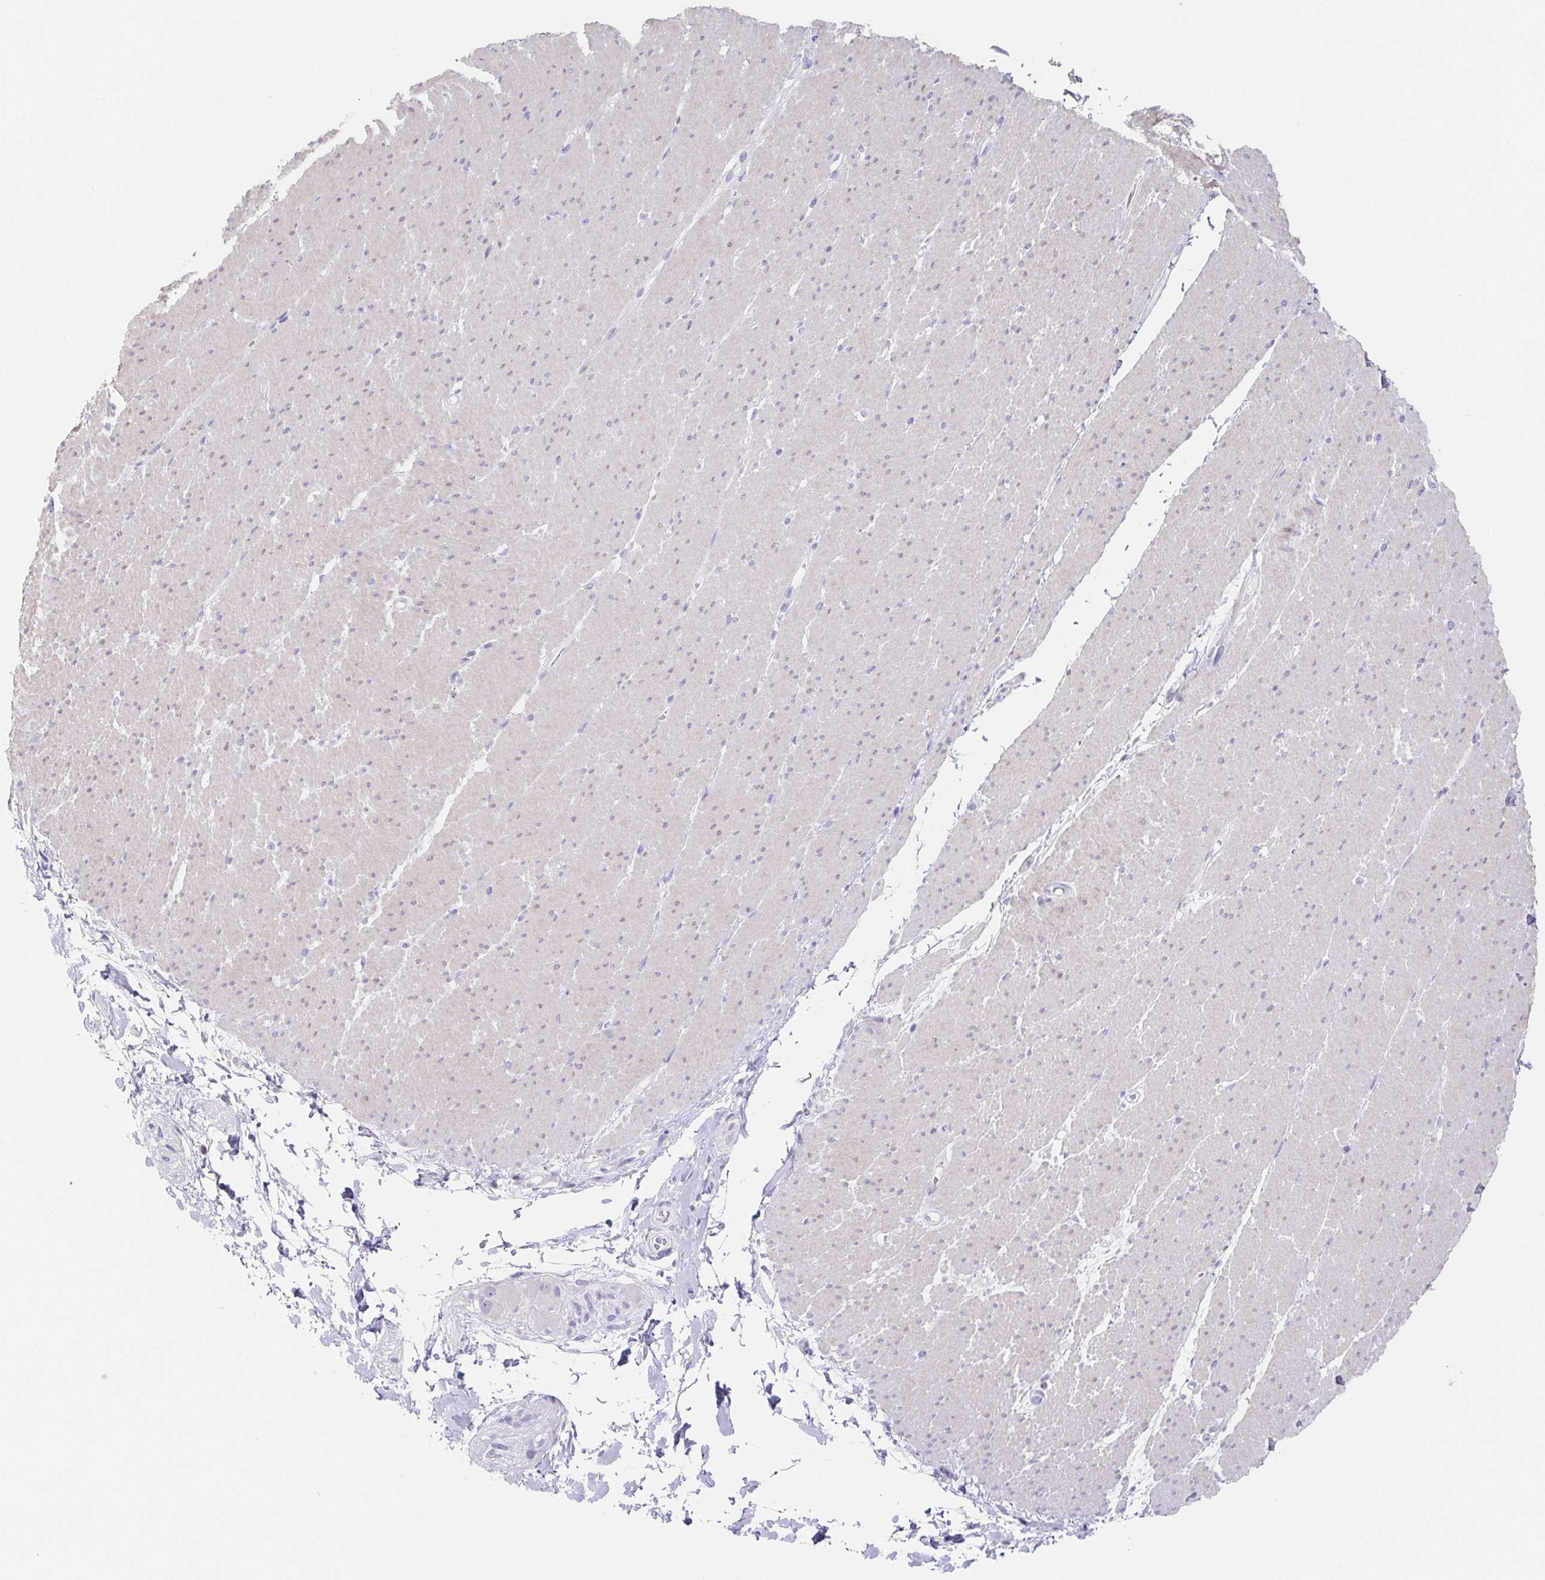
{"staining": {"intensity": "negative", "quantity": "none", "location": "none"}, "tissue": "smooth muscle", "cell_type": "Smooth muscle cells", "image_type": "normal", "snomed": [{"axis": "morphology", "description": "Normal tissue, NOS"}, {"axis": "topography", "description": "Smooth muscle"}, {"axis": "topography", "description": "Rectum"}], "caption": "This is a micrograph of immunohistochemistry staining of benign smooth muscle, which shows no staining in smooth muscle cells. (Immunohistochemistry (ihc), brightfield microscopy, high magnification).", "gene": "HDGFL1", "patient": {"sex": "male", "age": 53}}